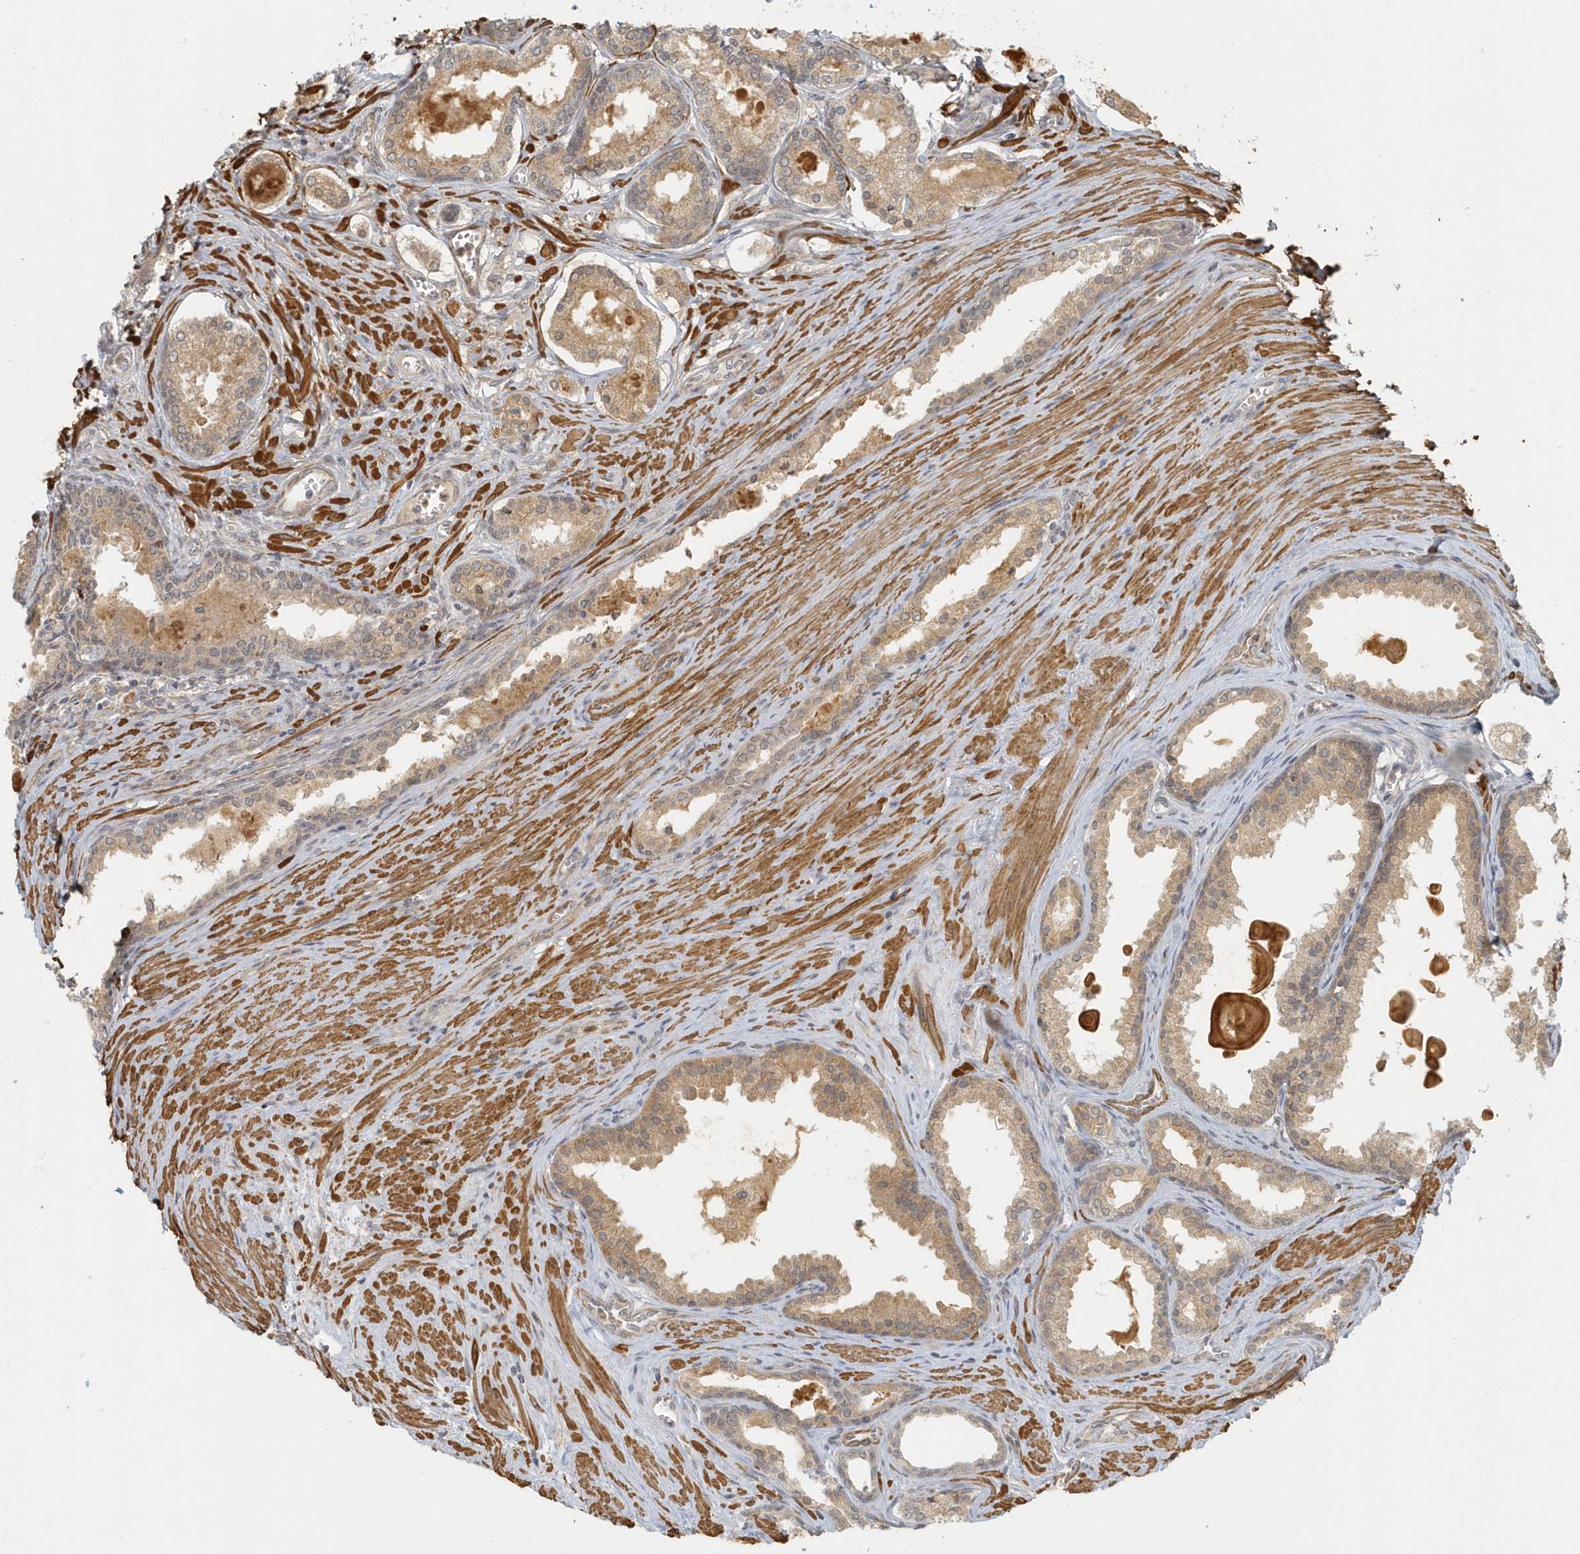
{"staining": {"intensity": "moderate", "quantity": ">75%", "location": "cytoplasmic/membranous"}, "tissue": "prostate cancer", "cell_type": "Tumor cells", "image_type": "cancer", "snomed": [{"axis": "morphology", "description": "Adenocarcinoma, High grade"}, {"axis": "topography", "description": "Prostate"}], "caption": "This micrograph displays immunohistochemistry (IHC) staining of prostate high-grade adenocarcinoma, with medium moderate cytoplasmic/membranous positivity in about >75% of tumor cells.", "gene": "NAPB", "patient": {"sex": "male", "age": 68}}